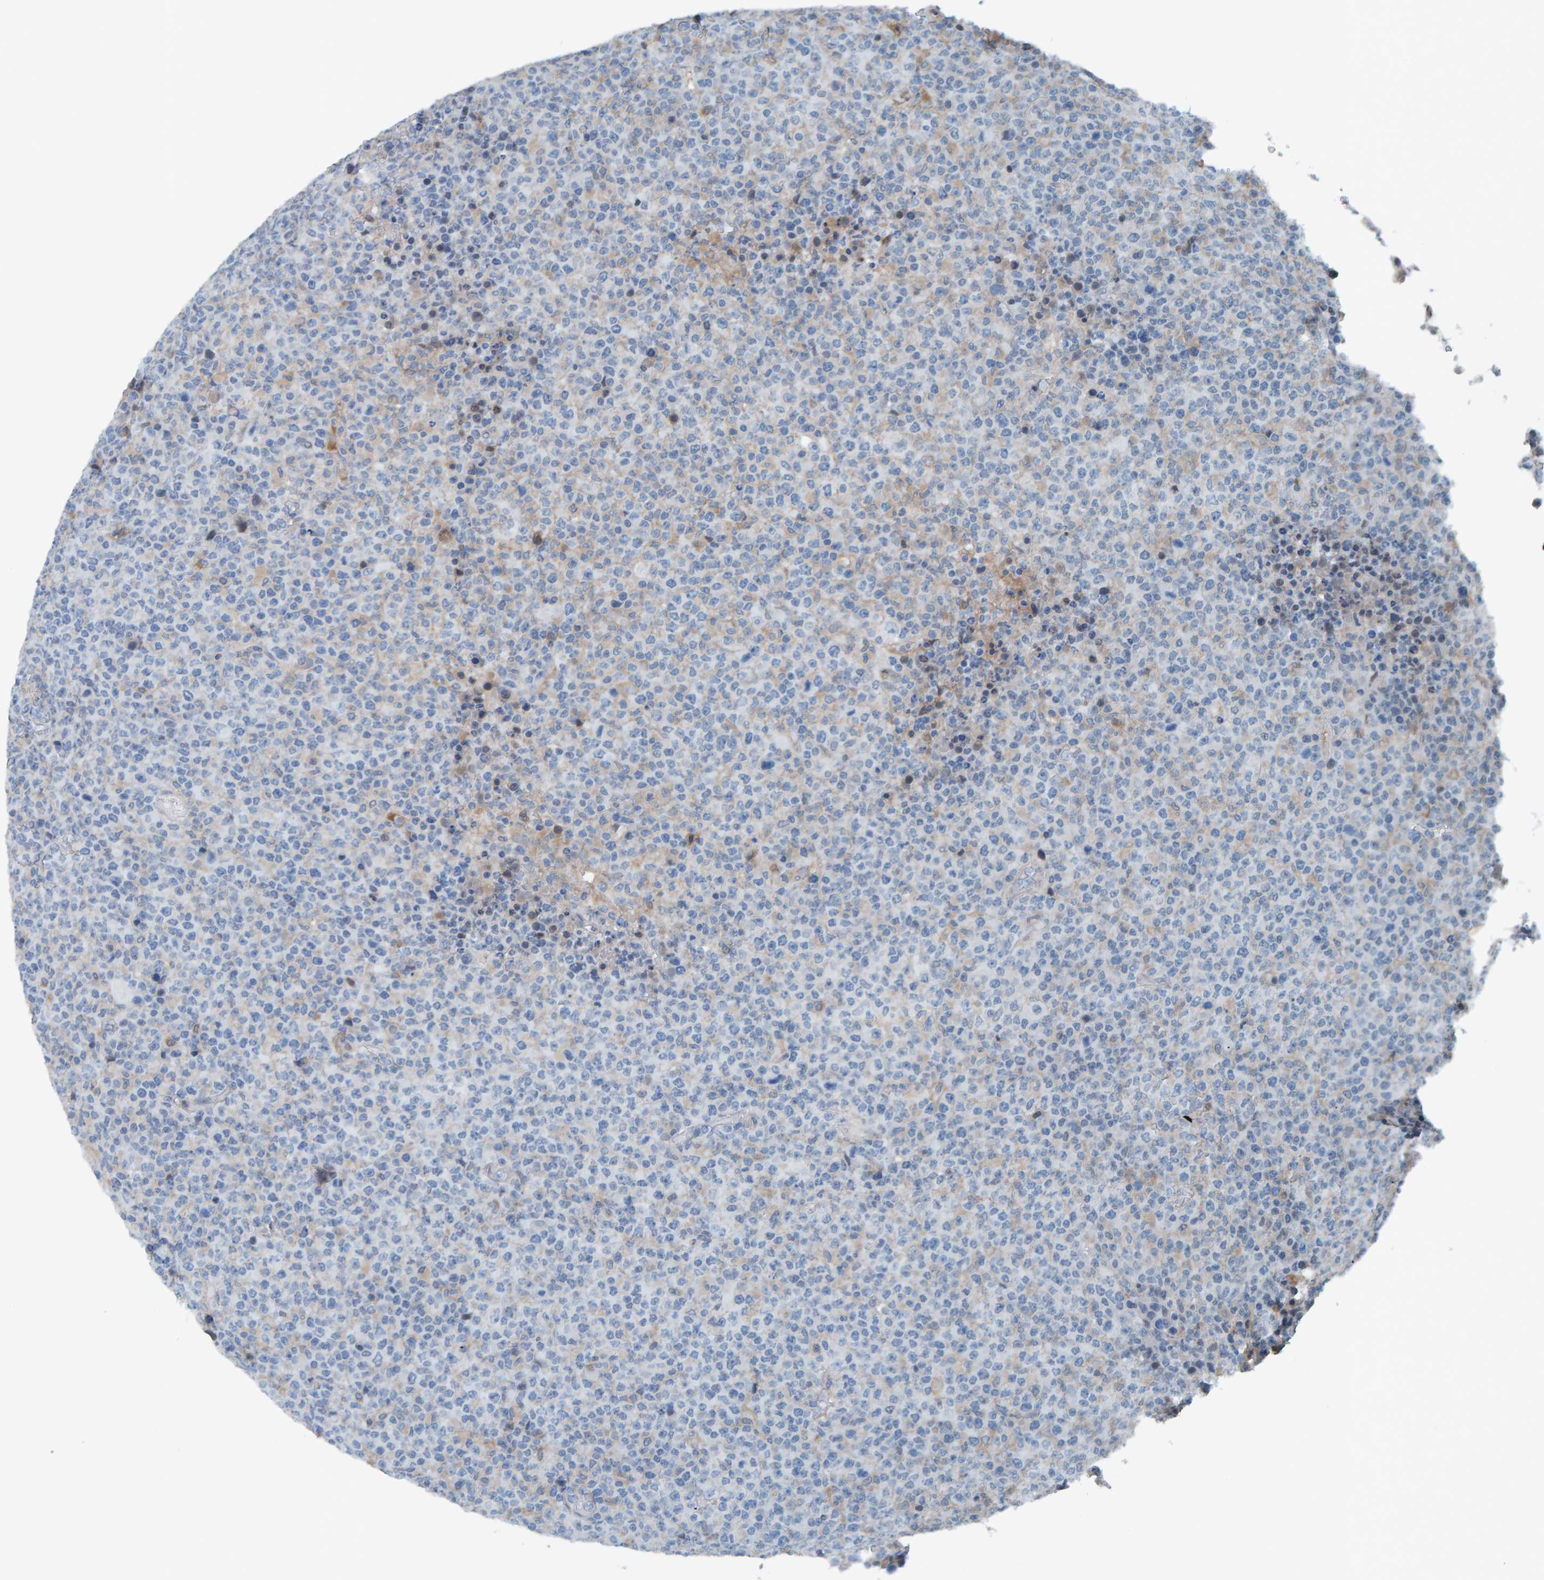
{"staining": {"intensity": "negative", "quantity": "none", "location": "none"}, "tissue": "lymphoma", "cell_type": "Tumor cells", "image_type": "cancer", "snomed": [{"axis": "morphology", "description": "Malignant lymphoma, non-Hodgkin's type, High grade"}, {"axis": "topography", "description": "Lymph node"}], "caption": "High power microscopy micrograph of an immunohistochemistry (IHC) histopathology image of high-grade malignant lymphoma, non-Hodgkin's type, revealing no significant expression in tumor cells. (DAB (3,3'-diaminobenzidine) immunohistochemistry (IHC) with hematoxylin counter stain).", "gene": "CNP", "patient": {"sex": "male", "age": 13}}